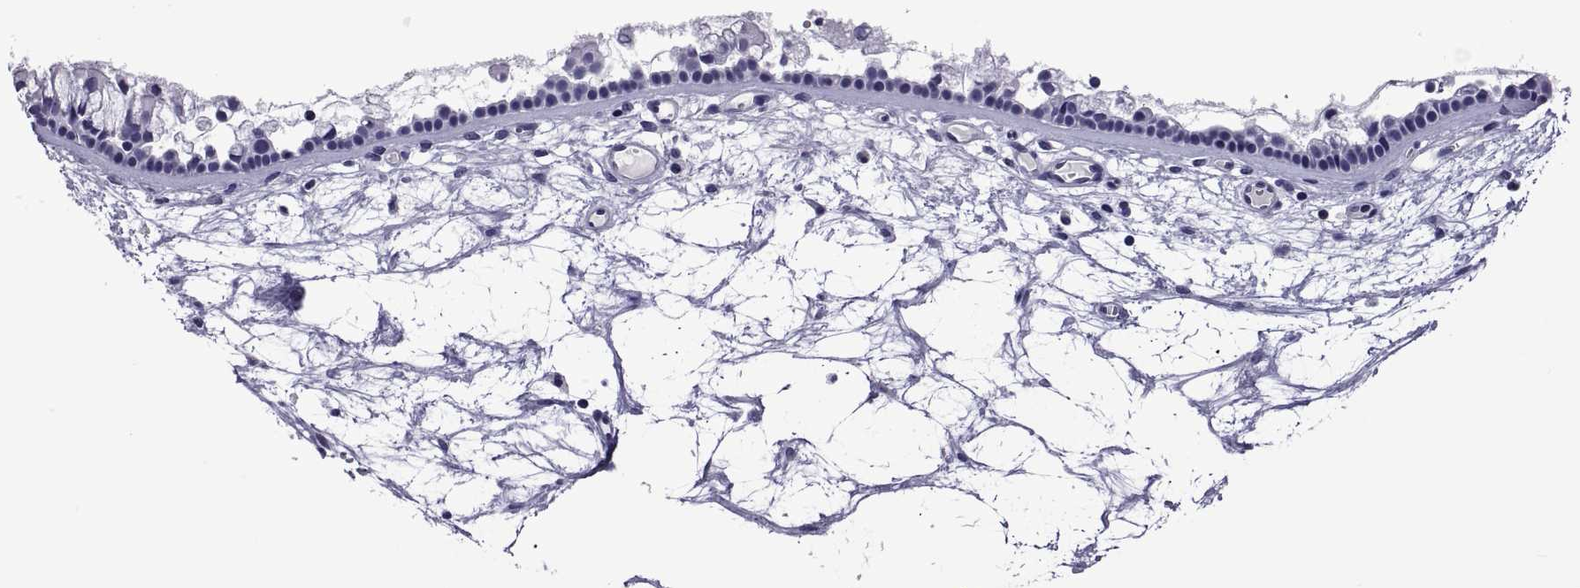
{"staining": {"intensity": "negative", "quantity": "none", "location": "none"}, "tissue": "nasopharynx", "cell_type": "Respiratory epithelial cells", "image_type": "normal", "snomed": [{"axis": "morphology", "description": "Normal tissue, NOS"}, {"axis": "topography", "description": "Nasopharynx"}], "caption": "Immunohistochemistry of unremarkable human nasopharynx shows no positivity in respiratory epithelial cells.", "gene": "LCN9", "patient": {"sex": "female", "age": 68}}